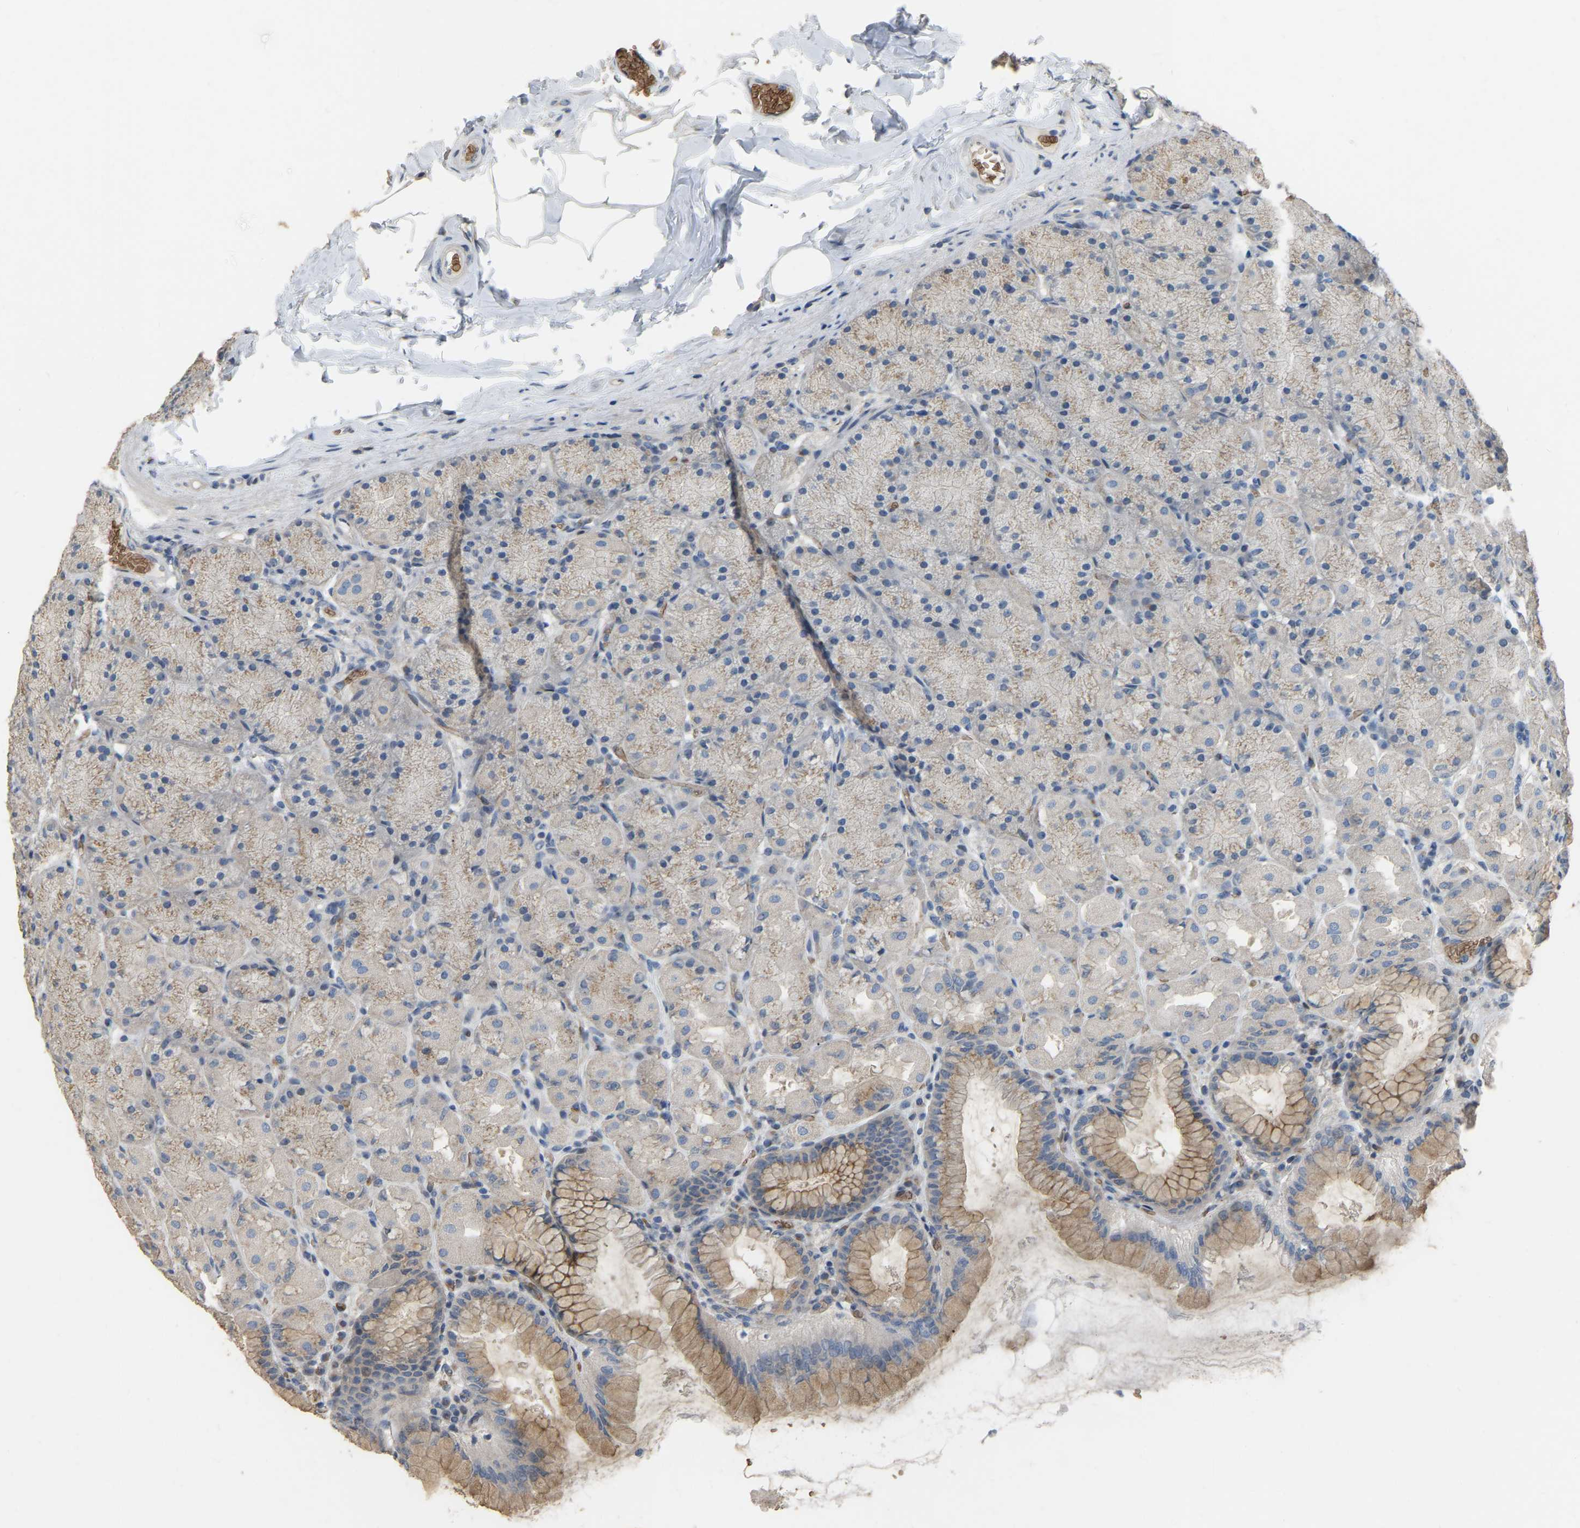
{"staining": {"intensity": "moderate", "quantity": "25%-75%", "location": "cytoplasmic/membranous"}, "tissue": "stomach", "cell_type": "Glandular cells", "image_type": "normal", "snomed": [{"axis": "morphology", "description": "Normal tissue, NOS"}, {"axis": "topography", "description": "Stomach, upper"}], "caption": "A high-resolution image shows IHC staining of normal stomach, which reveals moderate cytoplasmic/membranous expression in about 25%-75% of glandular cells. The protein is shown in brown color, while the nuclei are stained blue.", "gene": "CFAP298", "patient": {"sex": "female", "age": 56}}